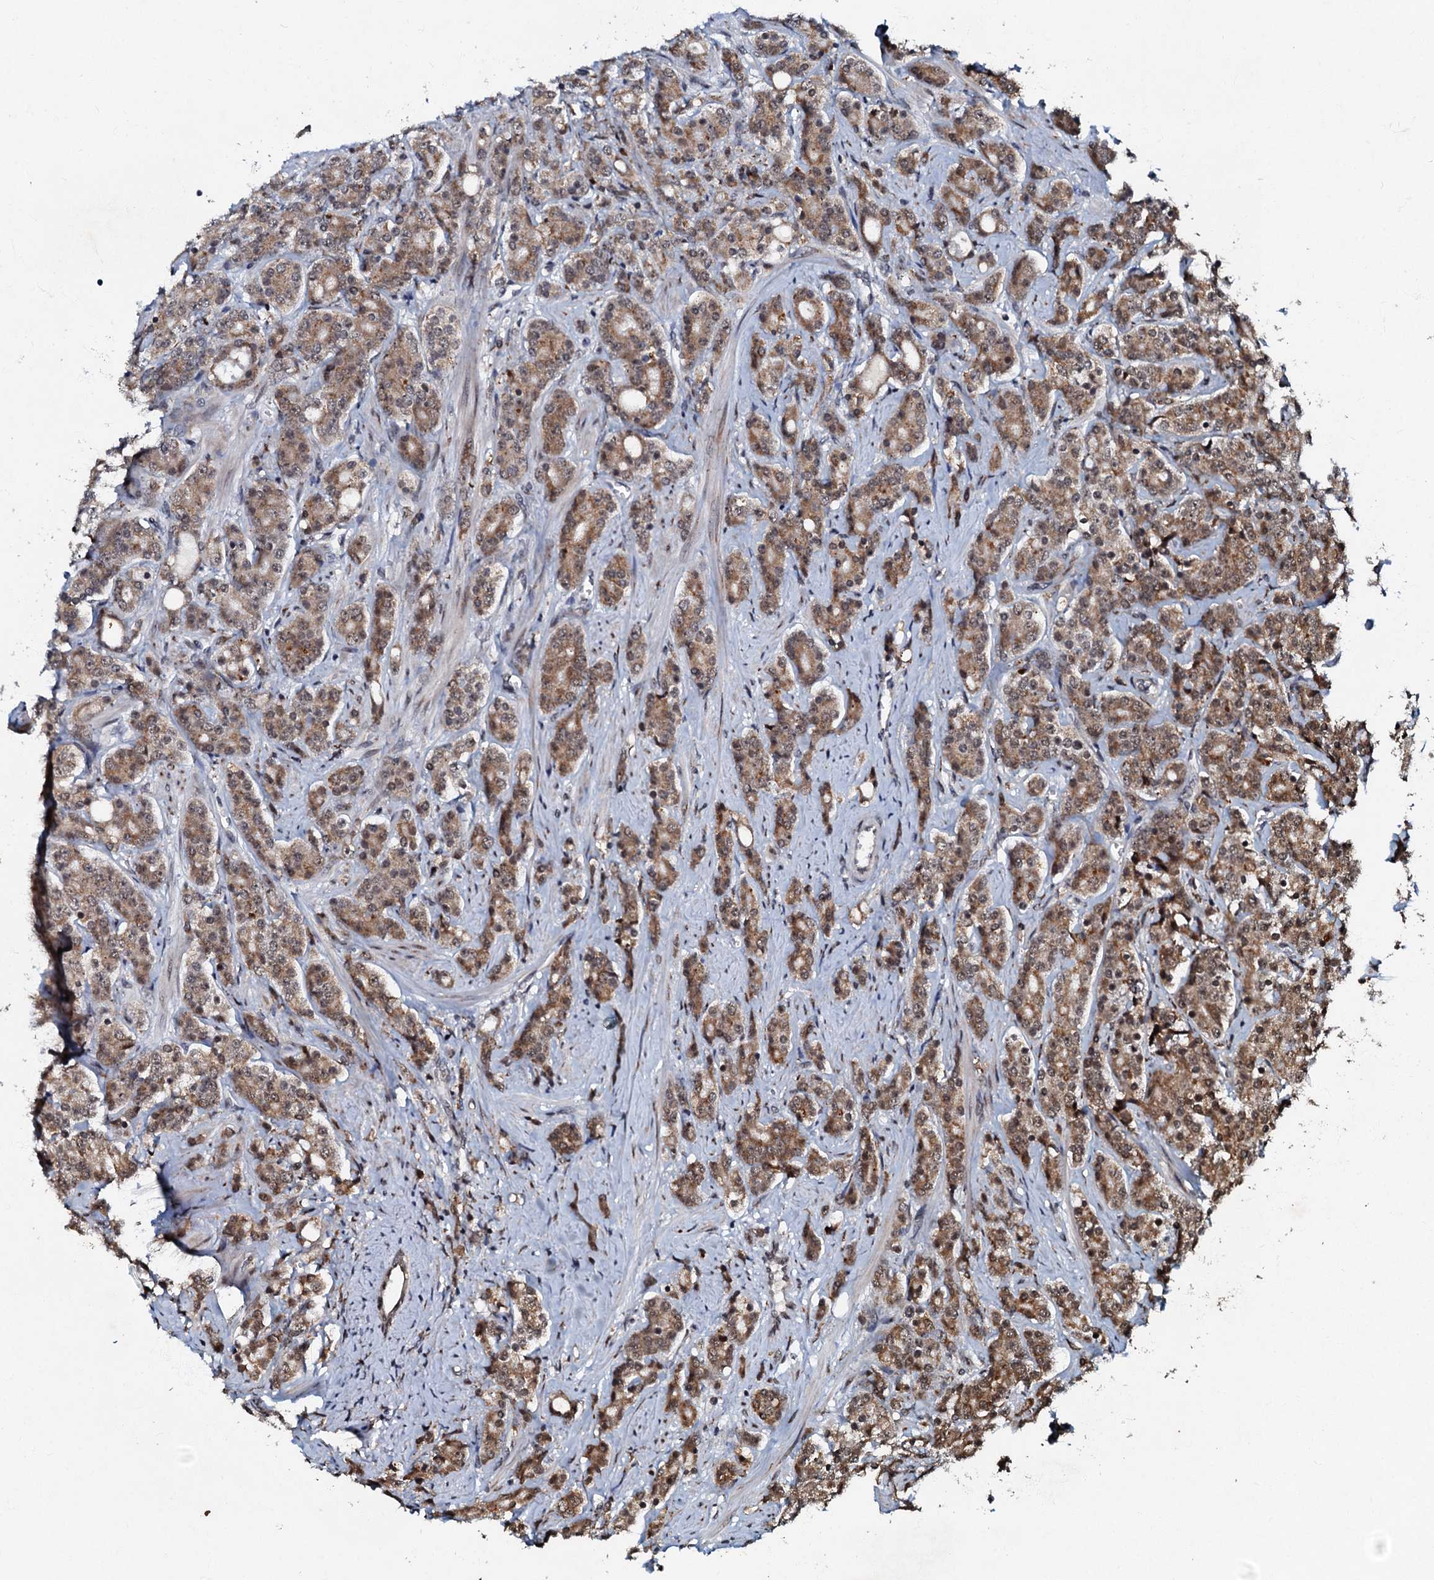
{"staining": {"intensity": "moderate", "quantity": ">75%", "location": "cytoplasmic/membranous,nuclear"}, "tissue": "prostate cancer", "cell_type": "Tumor cells", "image_type": "cancer", "snomed": [{"axis": "morphology", "description": "Adenocarcinoma, High grade"}, {"axis": "topography", "description": "Prostate"}], "caption": "Immunohistochemical staining of prostate cancer reveals medium levels of moderate cytoplasmic/membranous and nuclear protein expression in approximately >75% of tumor cells. The protein is stained brown, and the nuclei are stained in blue (DAB (3,3'-diaminobenzidine) IHC with brightfield microscopy, high magnification).", "gene": "C18orf32", "patient": {"sex": "male", "age": 62}}